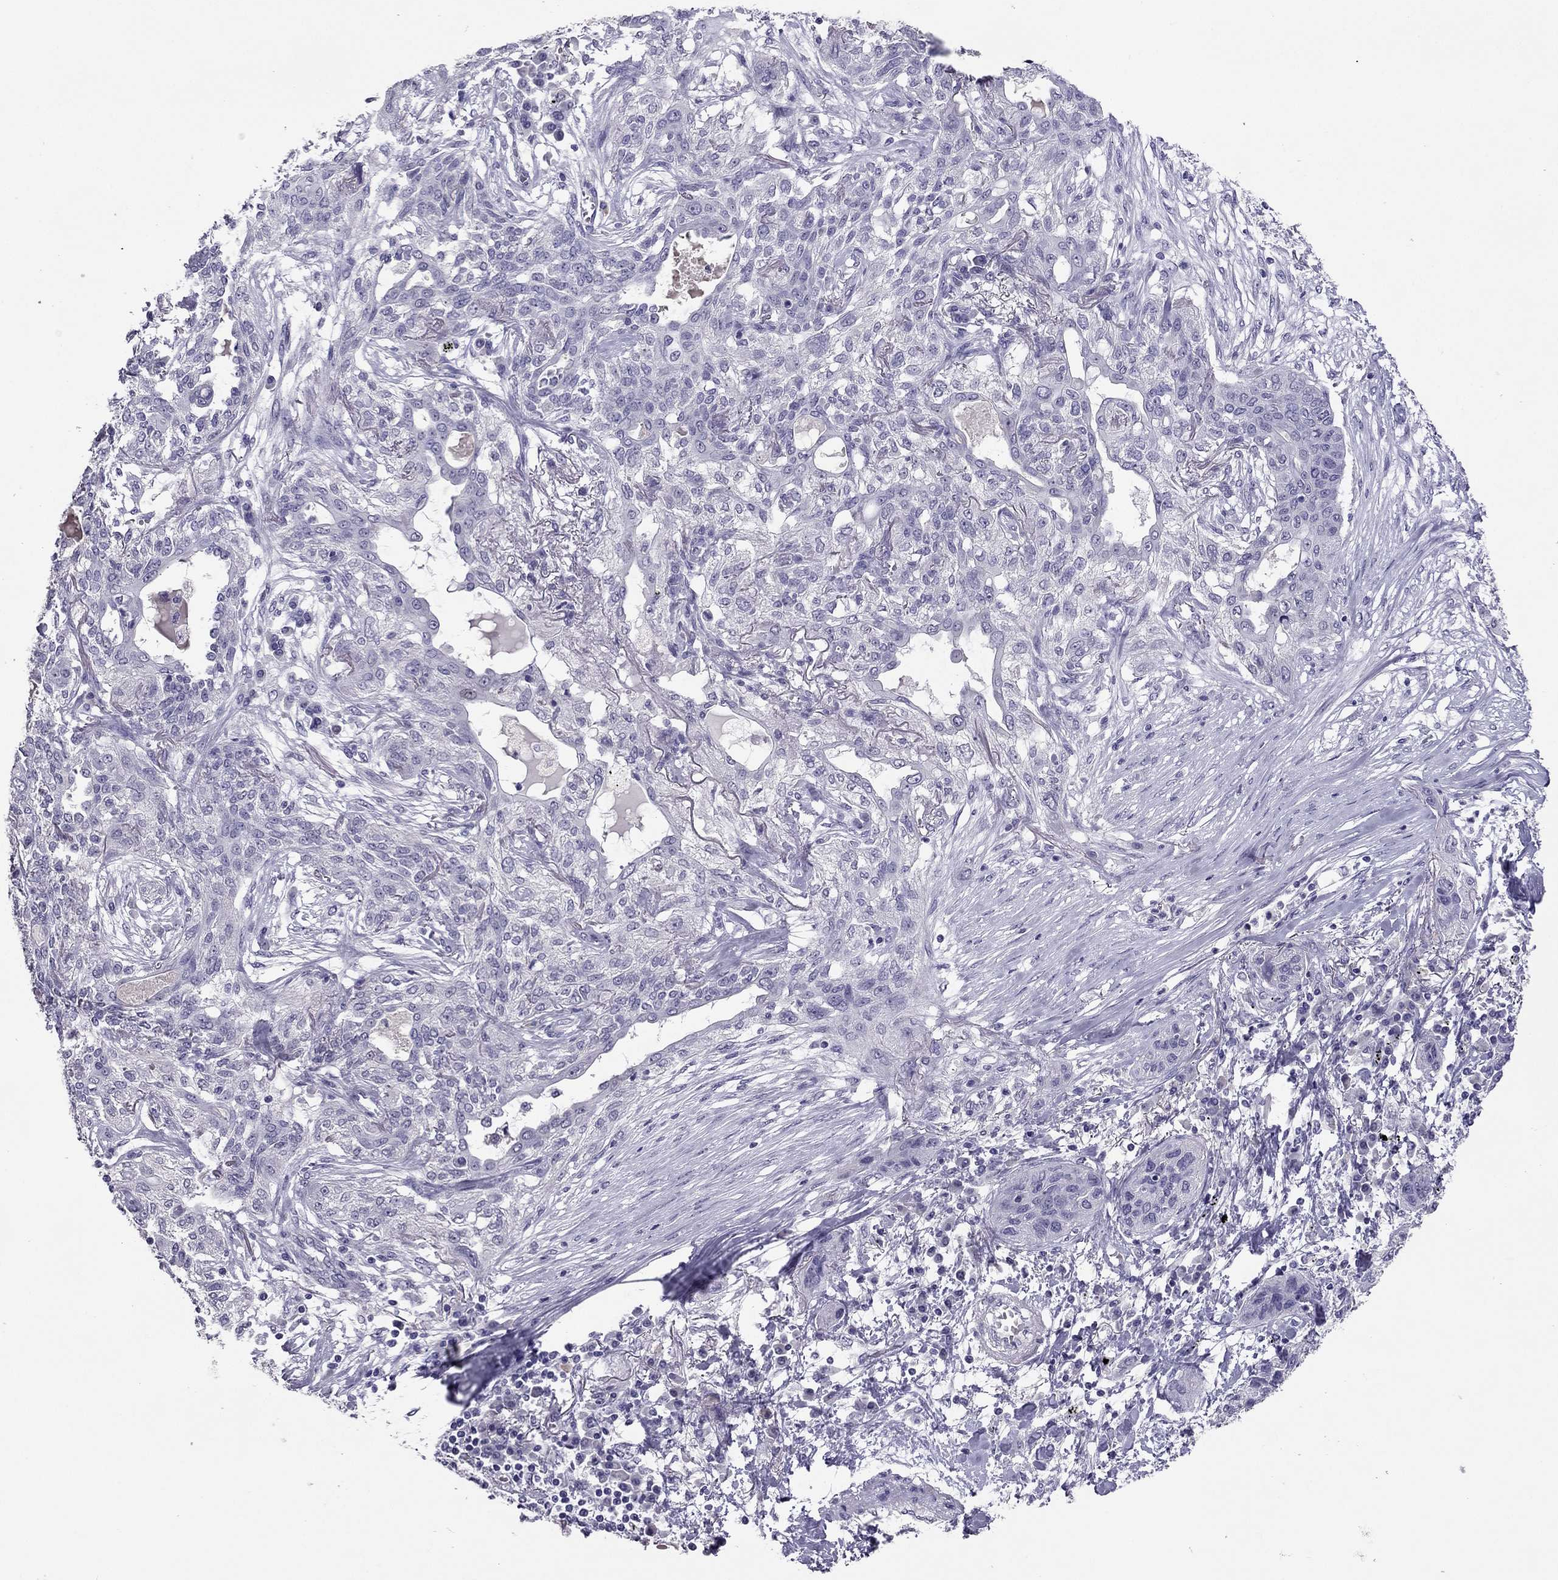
{"staining": {"intensity": "negative", "quantity": "none", "location": "none"}, "tissue": "lung cancer", "cell_type": "Tumor cells", "image_type": "cancer", "snomed": [{"axis": "morphology", "description": "Squamous cell carcinoma, NOS"}, {"axis": "topography", "description": "Lung"}], "caption": "Immunohistochemistry of lung cancer shows no staining in tumor cells.", "gene": "RHO", "patient": {"sex": "female", "age": 70}}